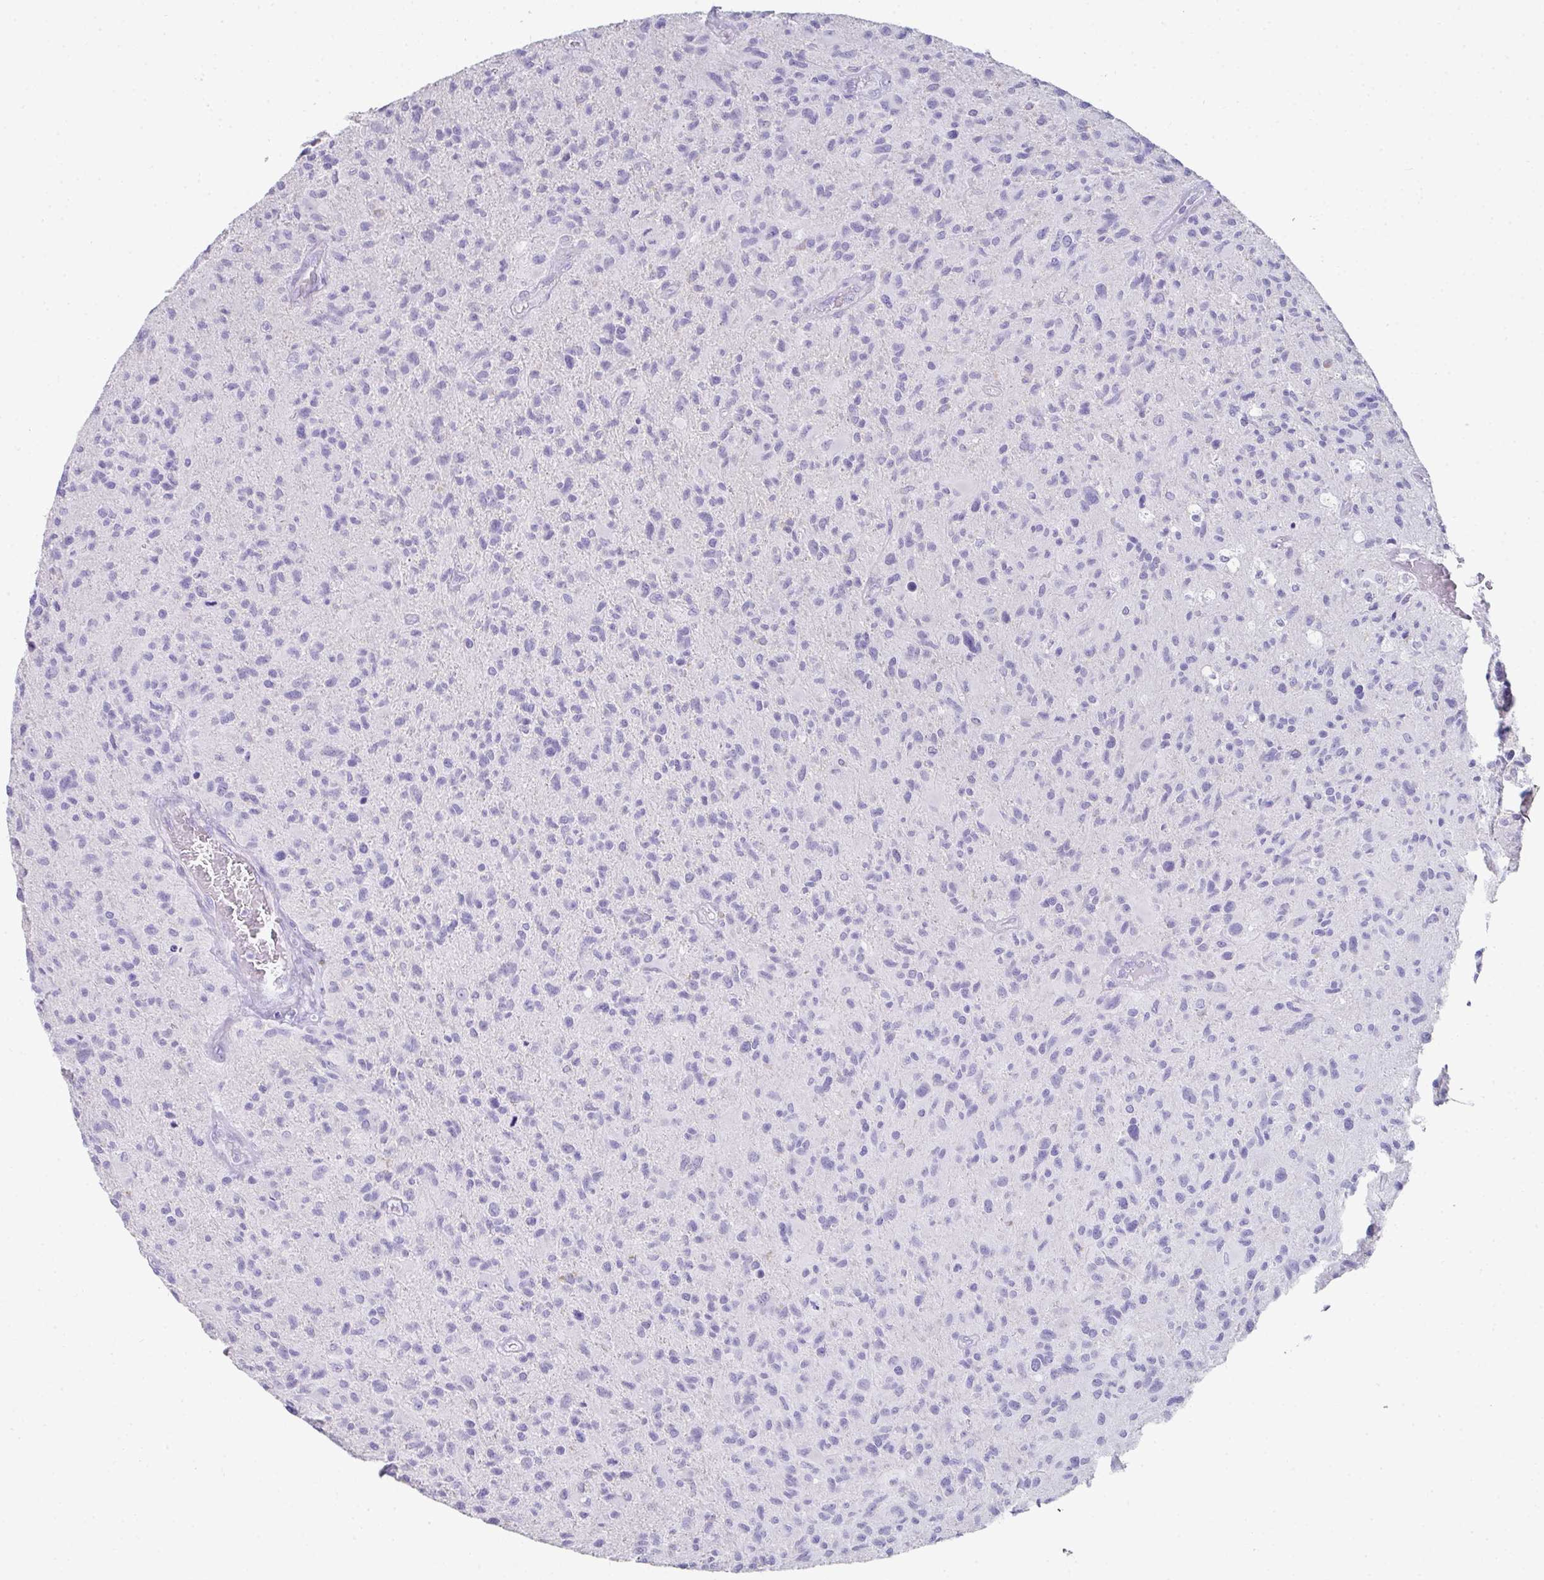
{"staining": {"intensity": "negative", "quantity": "none", "location": "none"}, "tissue": "glioma", "cell_type": "Tumor cells", "image_type": "cancer", "snomed": [{"axis": "morphology", "description": "Glioma, malignant, High grade"}, {"axis": "topography", "description": "Brain"}], "caption": "Tumor cells are negative for protein expression in human malignant glioma (high-grade).", "gene": "RLF", "patient": {"sex": "female", "age": 70}}